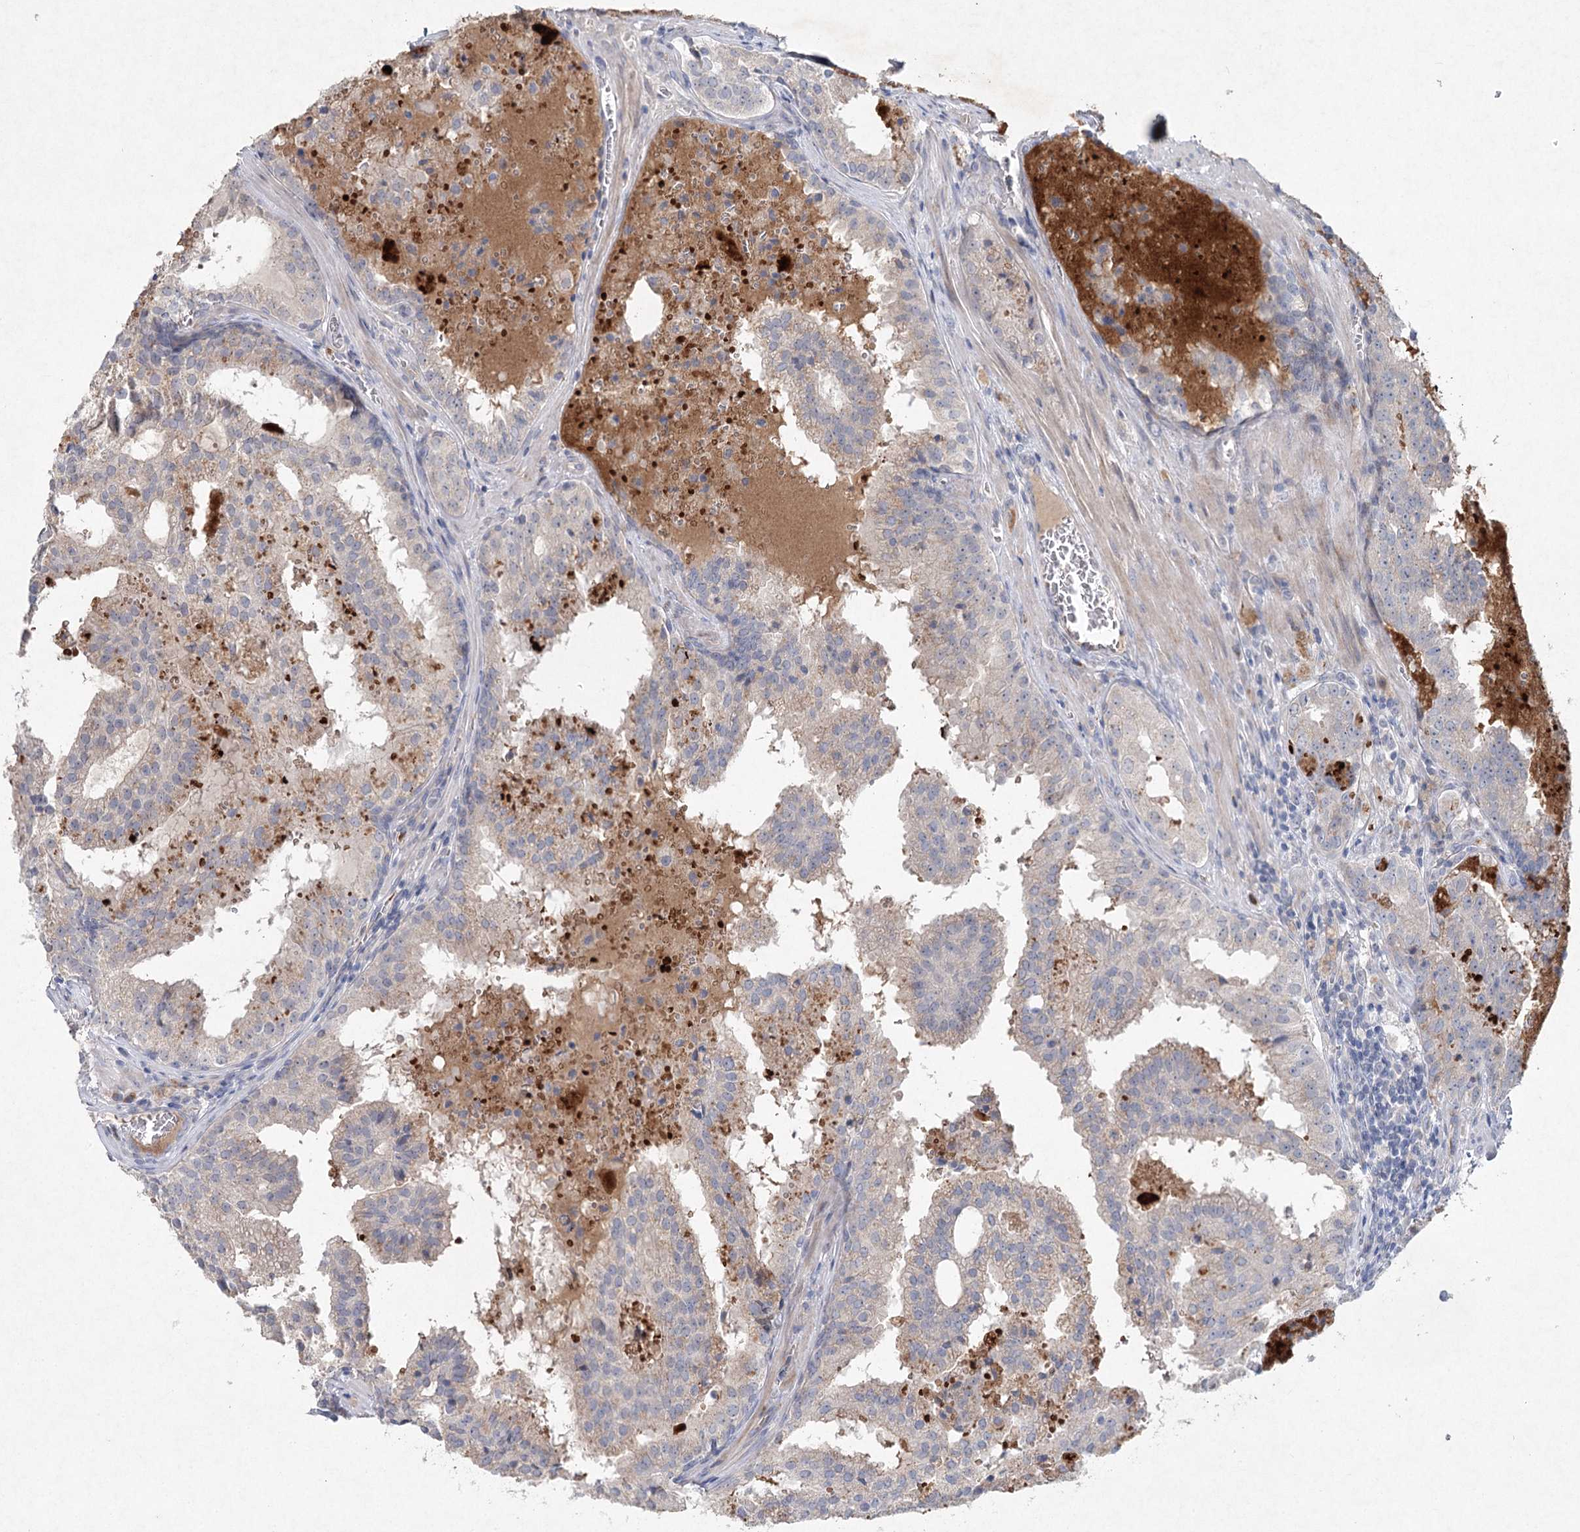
{"staining": {"intensity": "moderate", "quantity": "<25%", "location": "cytoplasmic/membranous"}, "tissue": "prostate cancer", "cell_type": "Tumor cells", "image_type": "cancer", "snomed": [{"axis": "morphology", "description": "Adenocarcinoma, High grade"}, {"axis": "topography", "description": "Prostate"}], "caption": "Moderate cytoplasmic/membranous protein staining is present in approximately <25% of tumor cells in prostate adenocarcinoma (high-grade). Using DAB (brown) and hematoxylin (blue) stains, captured at high magnification using brightfield microscopy.", "gene": "RFX6", "patient": {"sex": "male", "age": 68}}